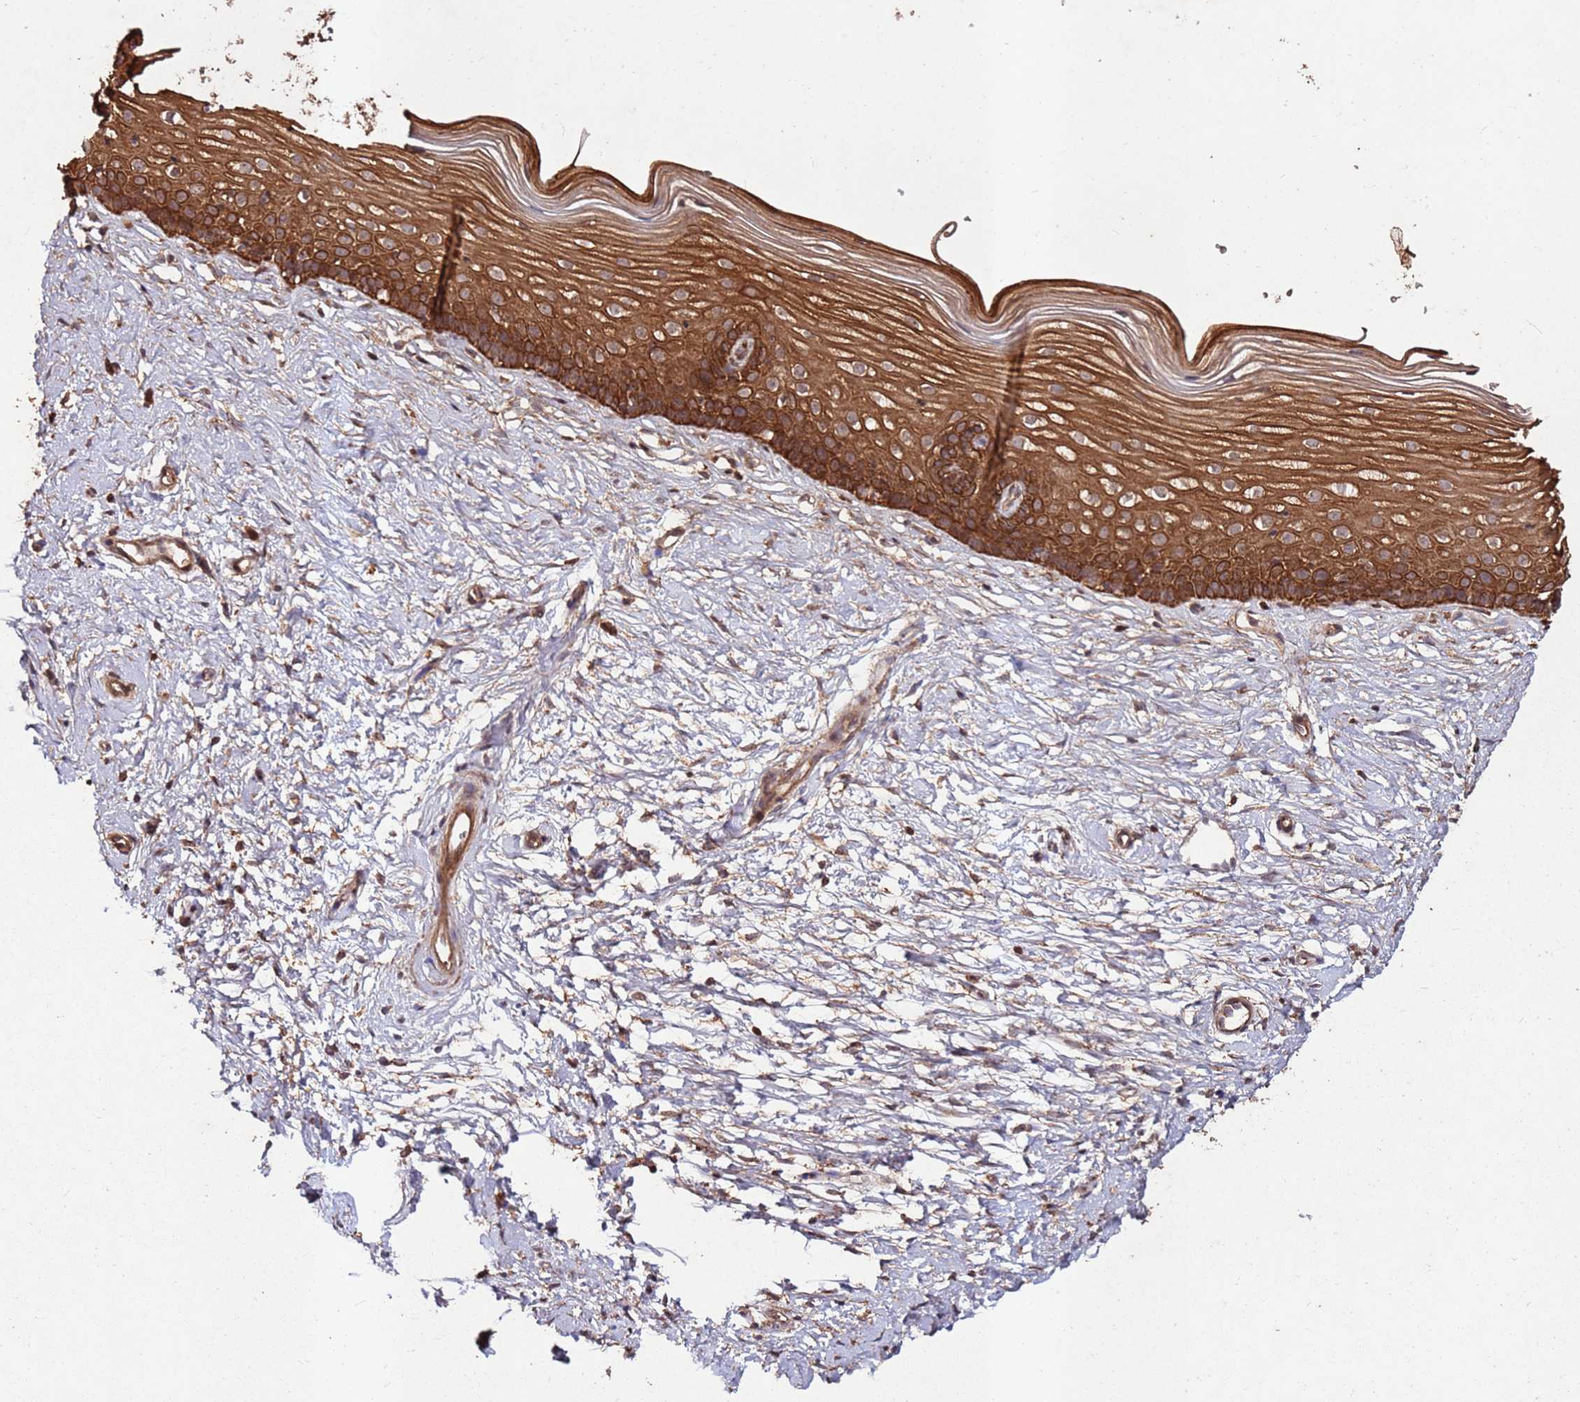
{"staining": {"intensity": "moderate", "quantity": "<25%", "location": "cytoplasmic/membranous"}, "tissue": "cervix", "cell_type": "Glandular cells", "image_type": "normal", "snomed": [{"axis": "morphology", "description": "Normal tissue, NOS"}, {"axis": "topography", "description": "Cervix"}], "caption": "This photomicrograph shows immunohistochemistry staining of unremarkable cervix, with low moderate cytoplasmic/membranous staining in approximately <25% of glandular cells.", "gene": "FAM186A", "patient": {"sex": "female", "age": 40}}